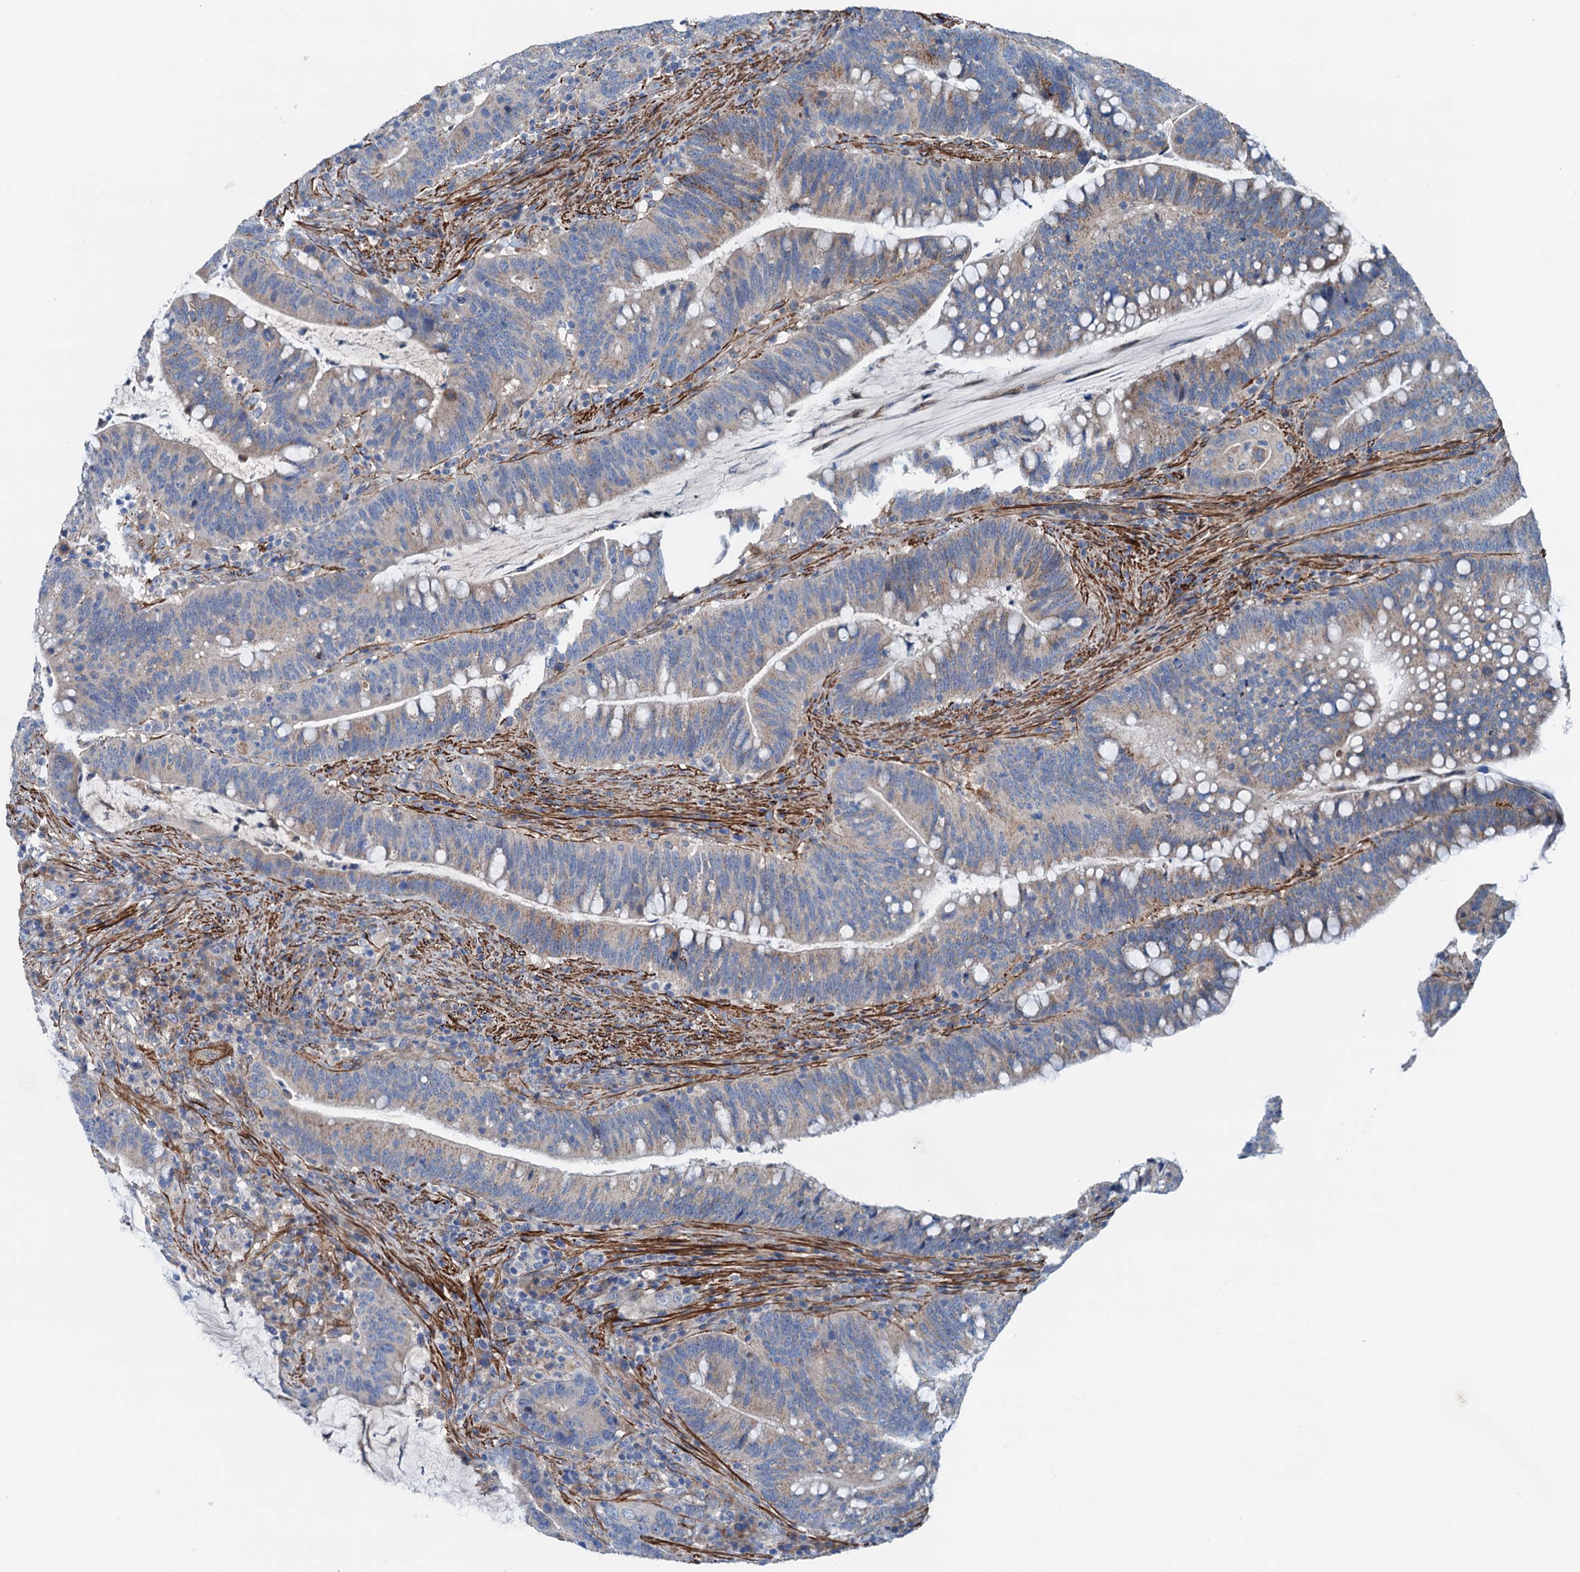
{"staining": {"intensity": "weak", "quantity": "<25%", "location": "cytoplasmic/membranous"}, "tissue": "colorectal cancer", "cell_type": "Tumor cells", "image_type": "cancer", "snomed": [{"axis": "morphology", "description": "Adenocarcinoma, NOS"}, {"axis": "topography", "description": "Colon"}], "caption": "High magnification brightfield microscopy of colorectal adenocarcinoma stained with DAB (brown) and counterstained with hematoxylin (blue): tumor cells show no significant positivity.", "gene": "CSTPP1", "patient": {"sex": "female", "age": 66}}